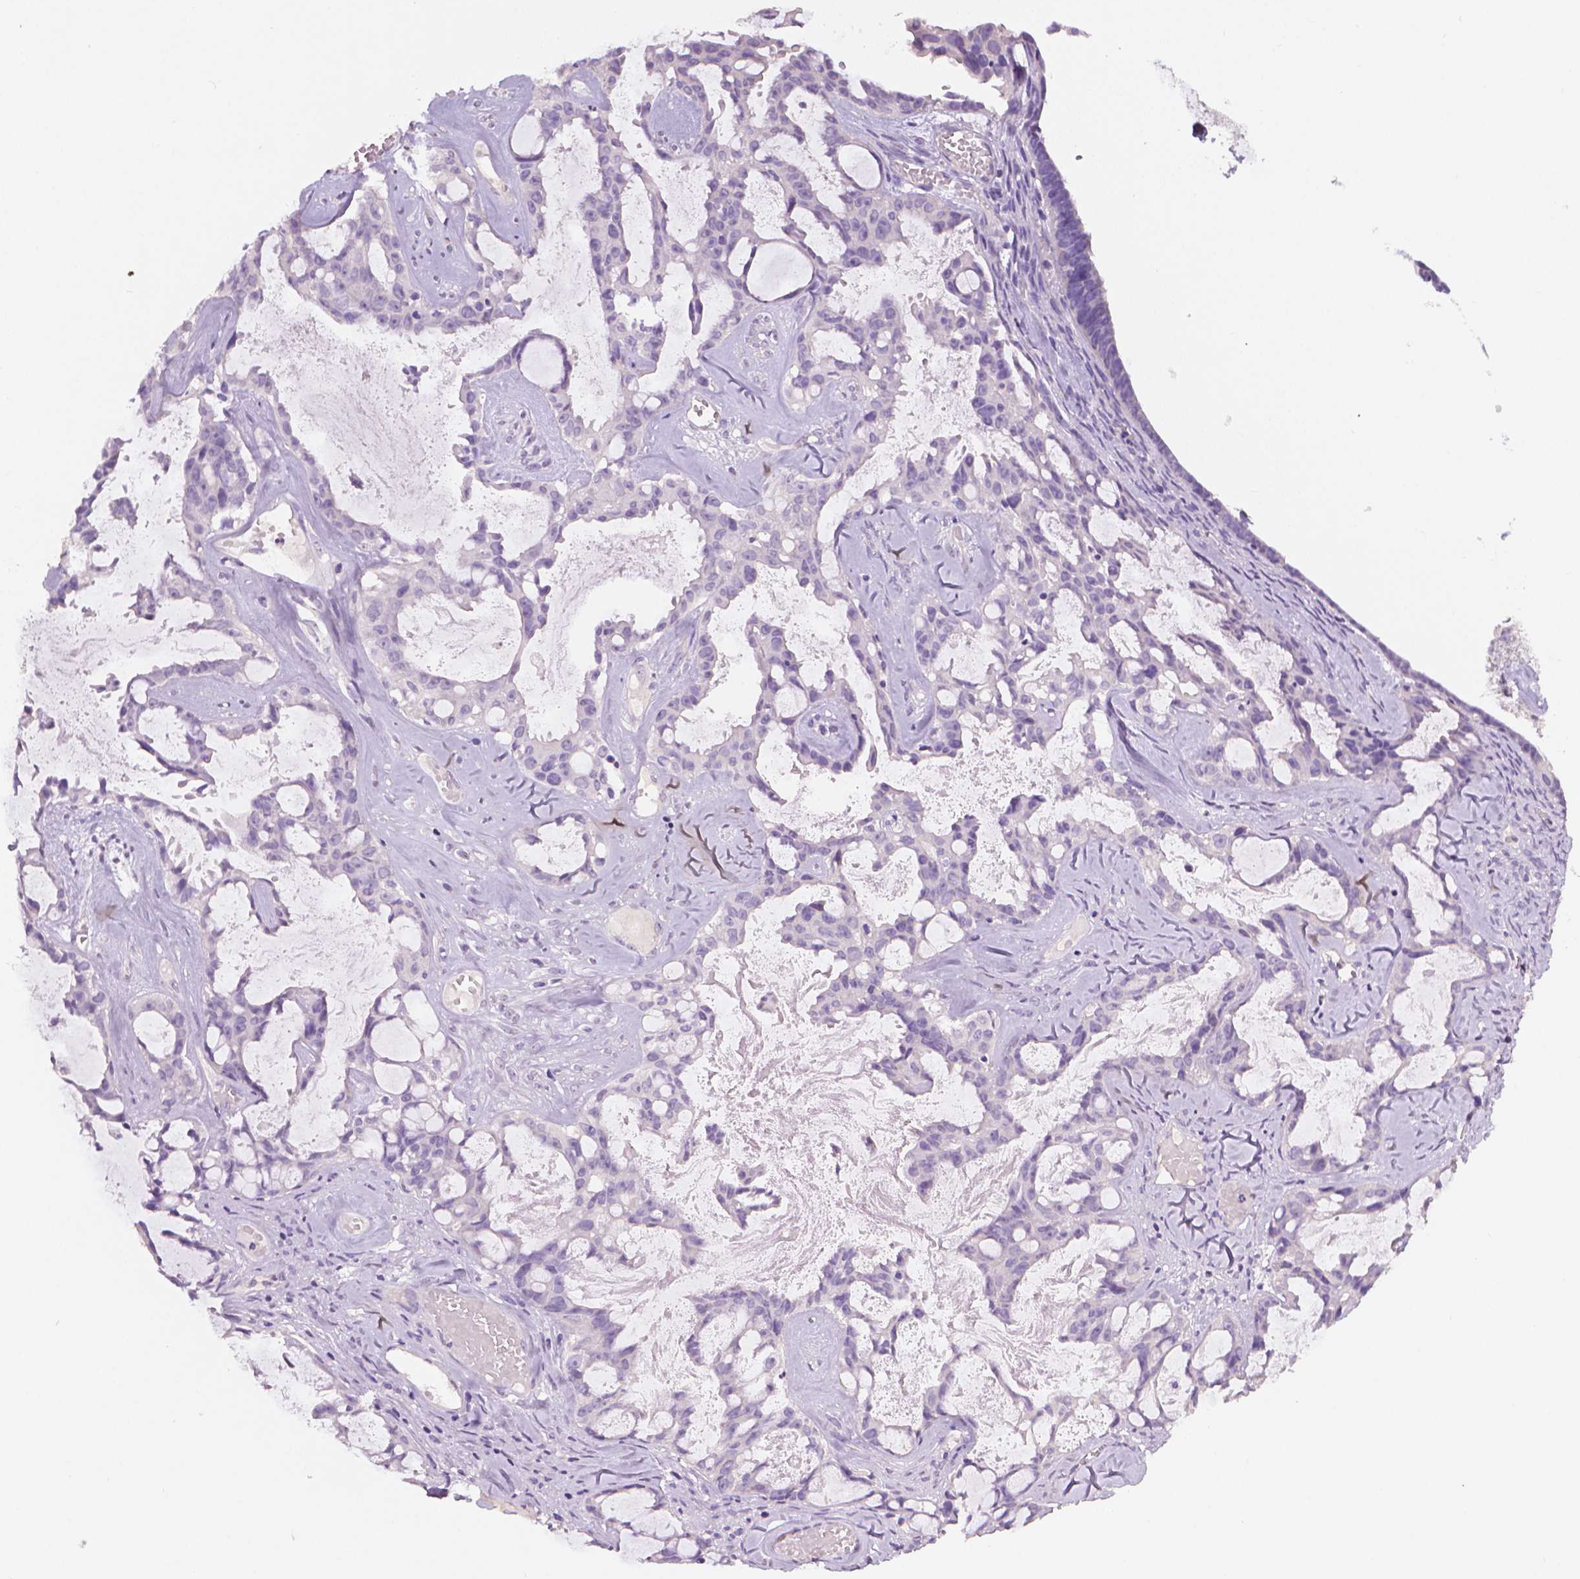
{"staining": {"intensity": "negative", "quantity": "none", "location": "none"}, "tissue": "ovarian cancer", "cell_type": "Tumor cells", "image_type": "cancer", "snomed": [{"axis": "morphology", "description": "Cystadenocarcinoma, serous, NOS"}, {"axis": "topography", "description": "Ovary"}], "caption": "There is no significant staining in tumor cells of serous cystadenocarcinoma (ovarian). (Stains: DAB immunohistochemistry (IHC) with hematoxylin counter stain, Microscopy: brightfield microscopy at high magnification).", "gene": "FASN", "patient": {"sex": "female", "age": 69}}